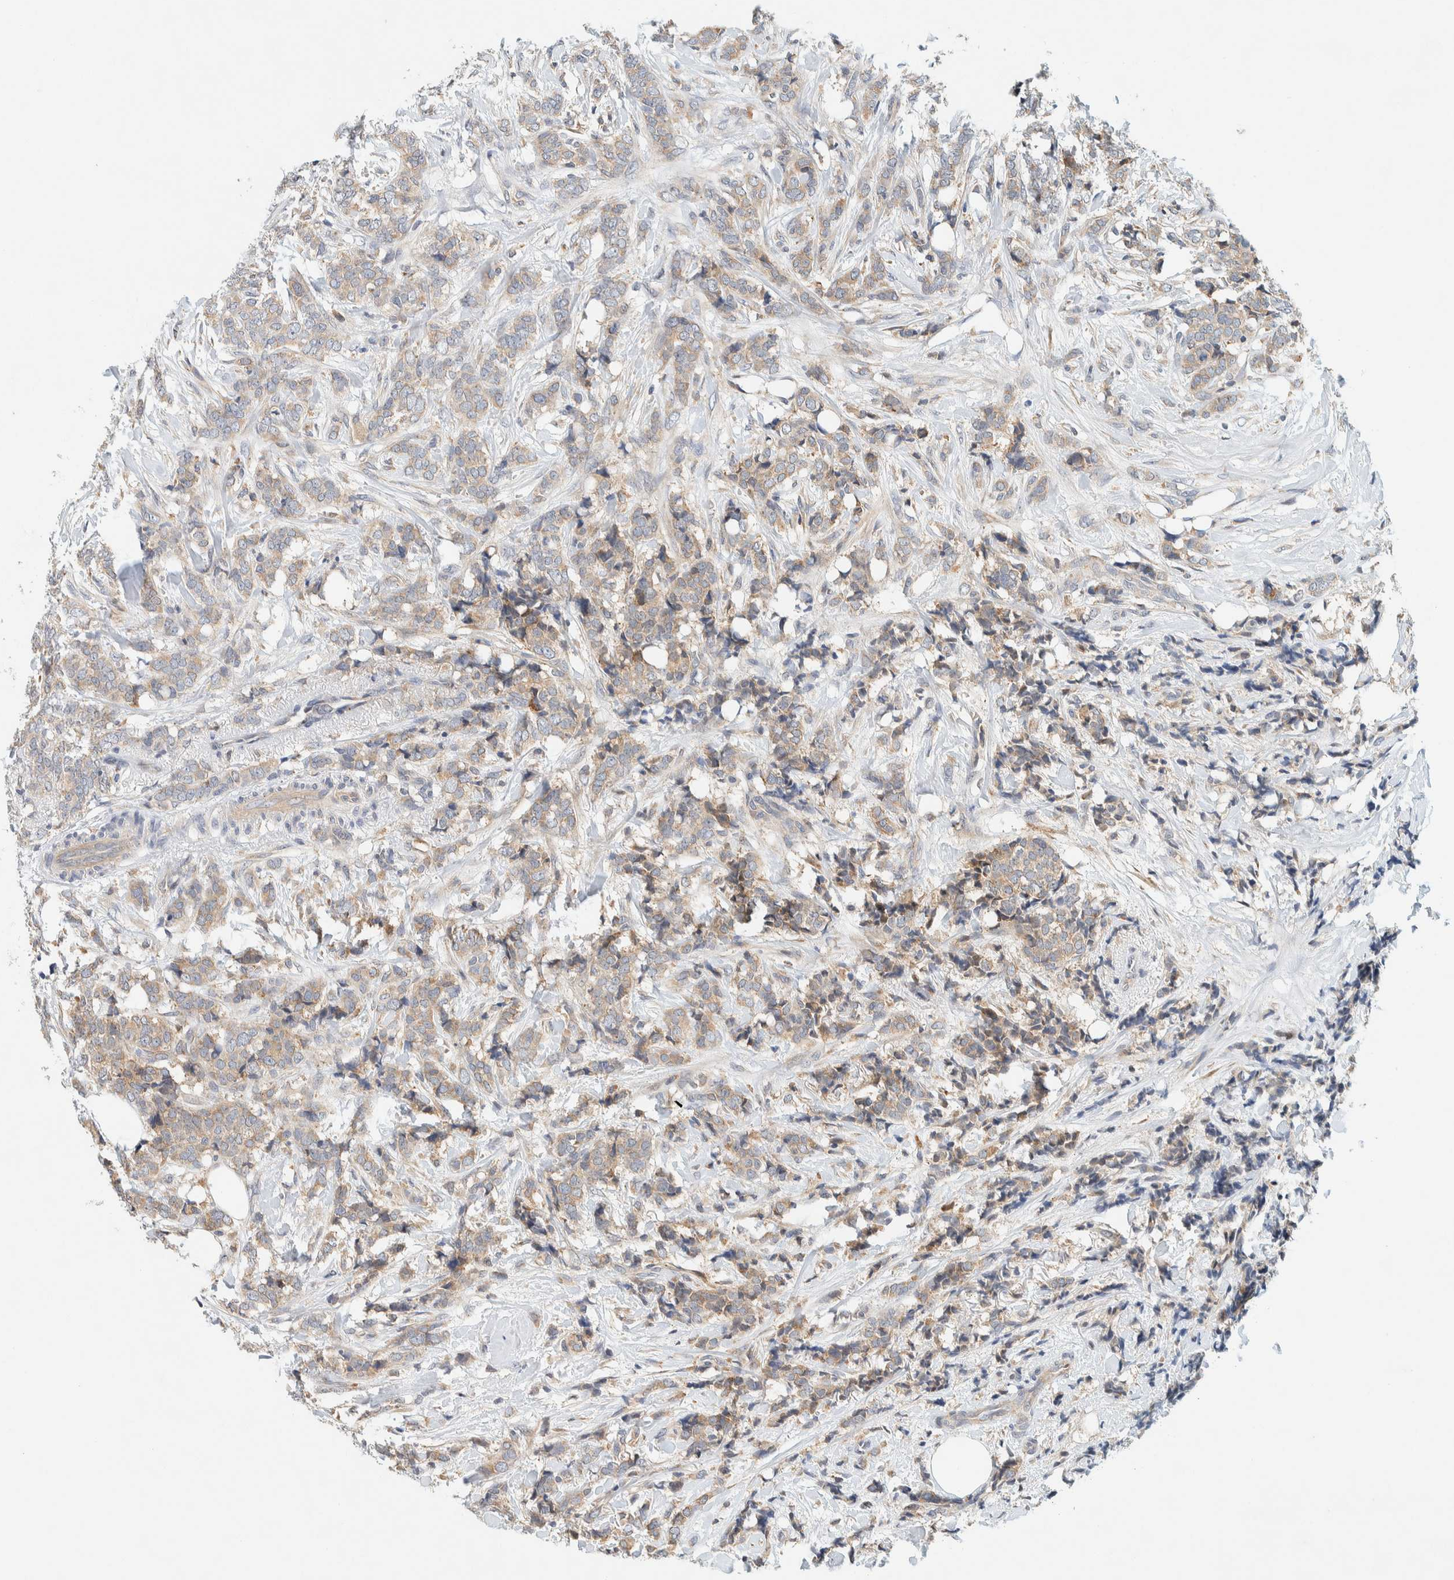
{"staining": {"intensity": "weak", "quantity": "25%-75%", "location": "cytoplasmic/membranous"}, "tissue": "breast cancer", "cell_type": "Tumor cells", "image_type": "cancer", "snomed": [{"axis": "morphology", "description": "Lobular carcinoma"}, {"axis": "topography", "description": "Skin"}, {"axis": "topography", "description": "Breast"}], "caption": "Protein expression by immunohistochemistry (IHC) exhibits weak cytoplasmic/membranous positivity in about 25%-75% of tumor cells in breast lobular carcinoma. (DAB (3,3'-diaminobenzidine) IHC with brightfield microscopy, high magnification).", "gene": "SUMF2", "patient": {"sex": "female", "age": 46}}